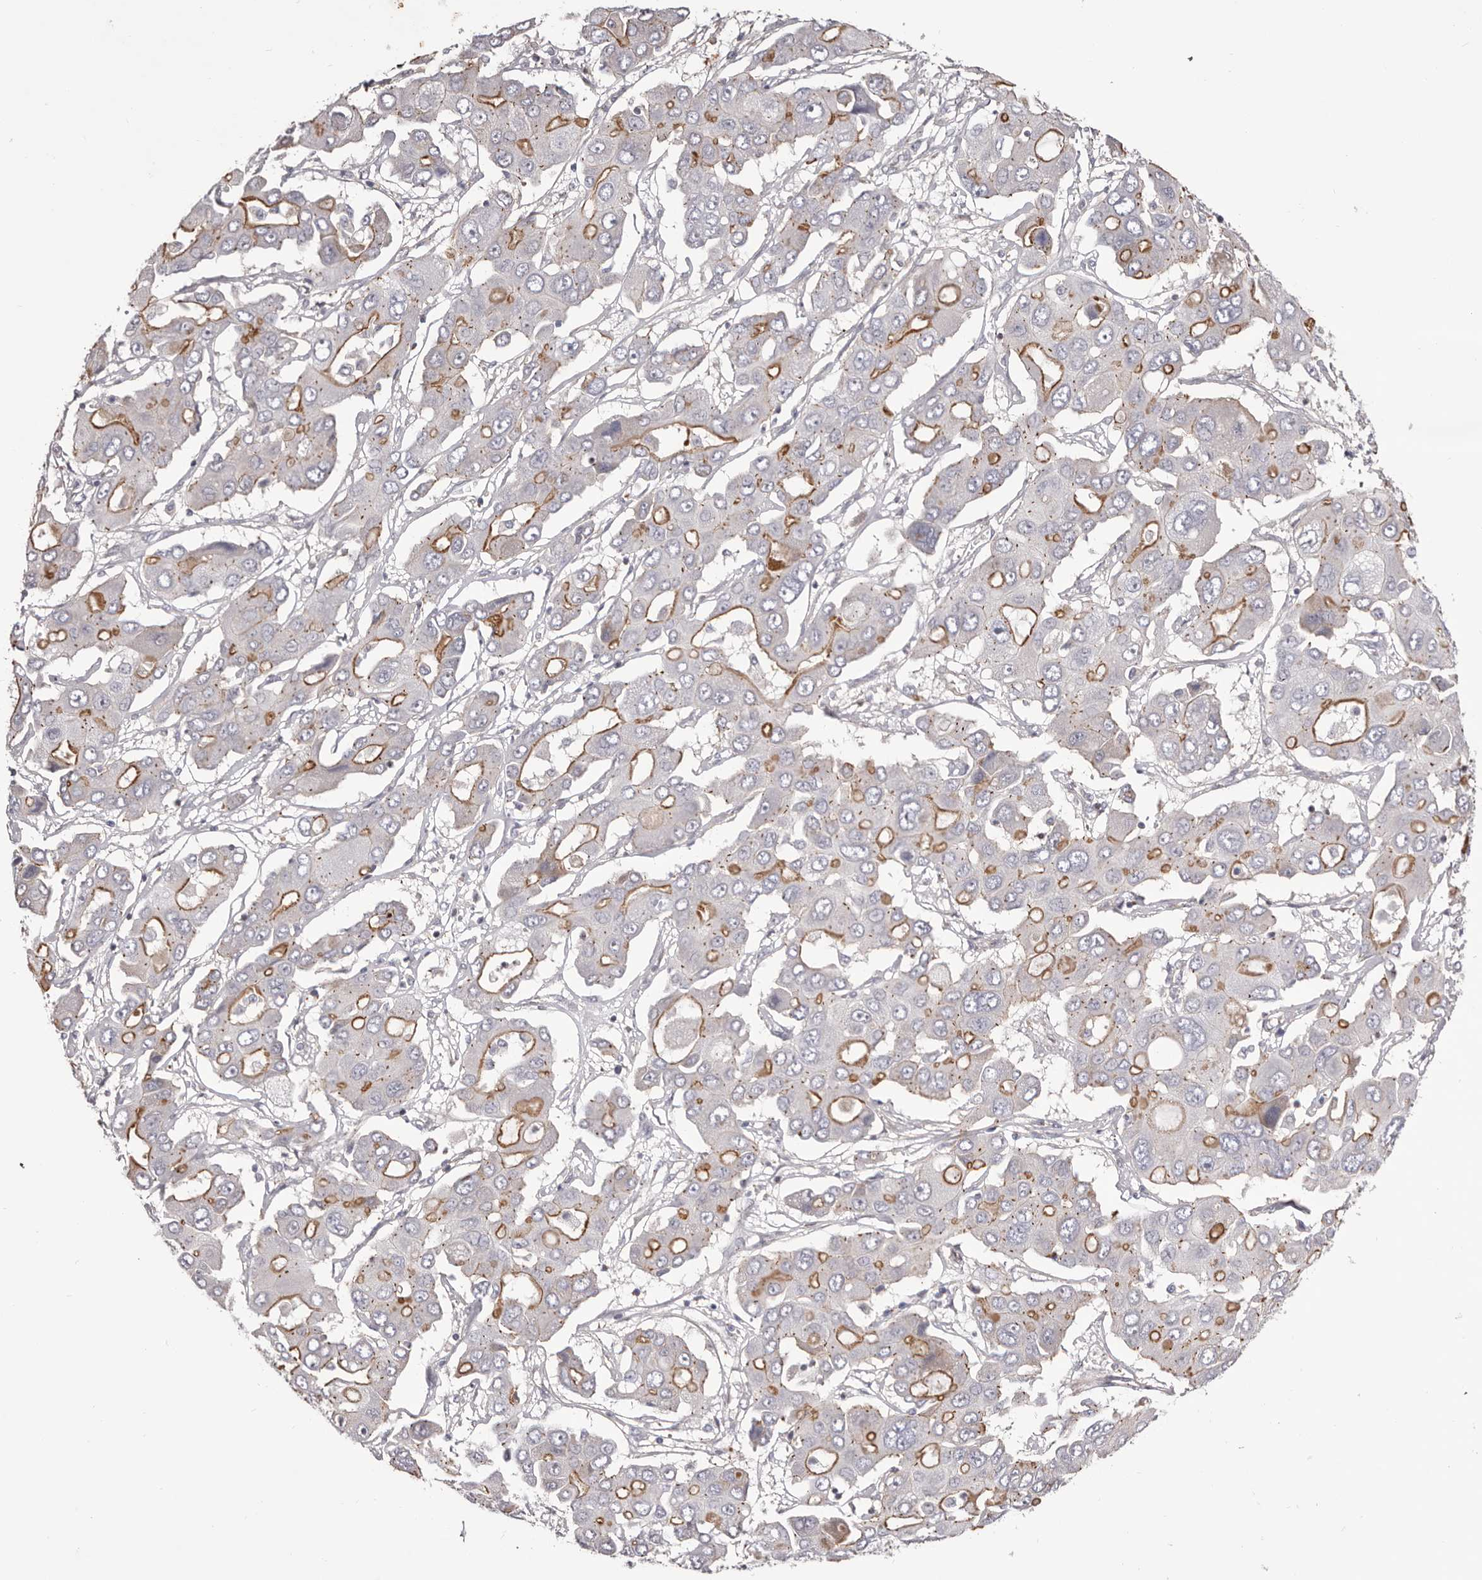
{"staining": {"intensity": "moderate", "quantity": "25%-75%", "location": "cytoplasmic/membranous"}, "tissue": "liver cancer", "cell_type": "Tumor cells", "image_type": "cancer", "snomed": [{"axis": "morphology", "description": "Cholangiocarcinoma"}, {"axis": "topography", "description": "Liver"}], "caption": "Protein staining exhibits moderate cytoplasmic/membranous positivity in approximately 25%-75% of tumor cells in cholangiocarcinoma (liver). (Stains: DAB in brown, nuclei in blue, Microscopy: brightfield microscopy at high magnification).", "gene": "PEG10", "patient": {"sex": "male", "age": 67}}